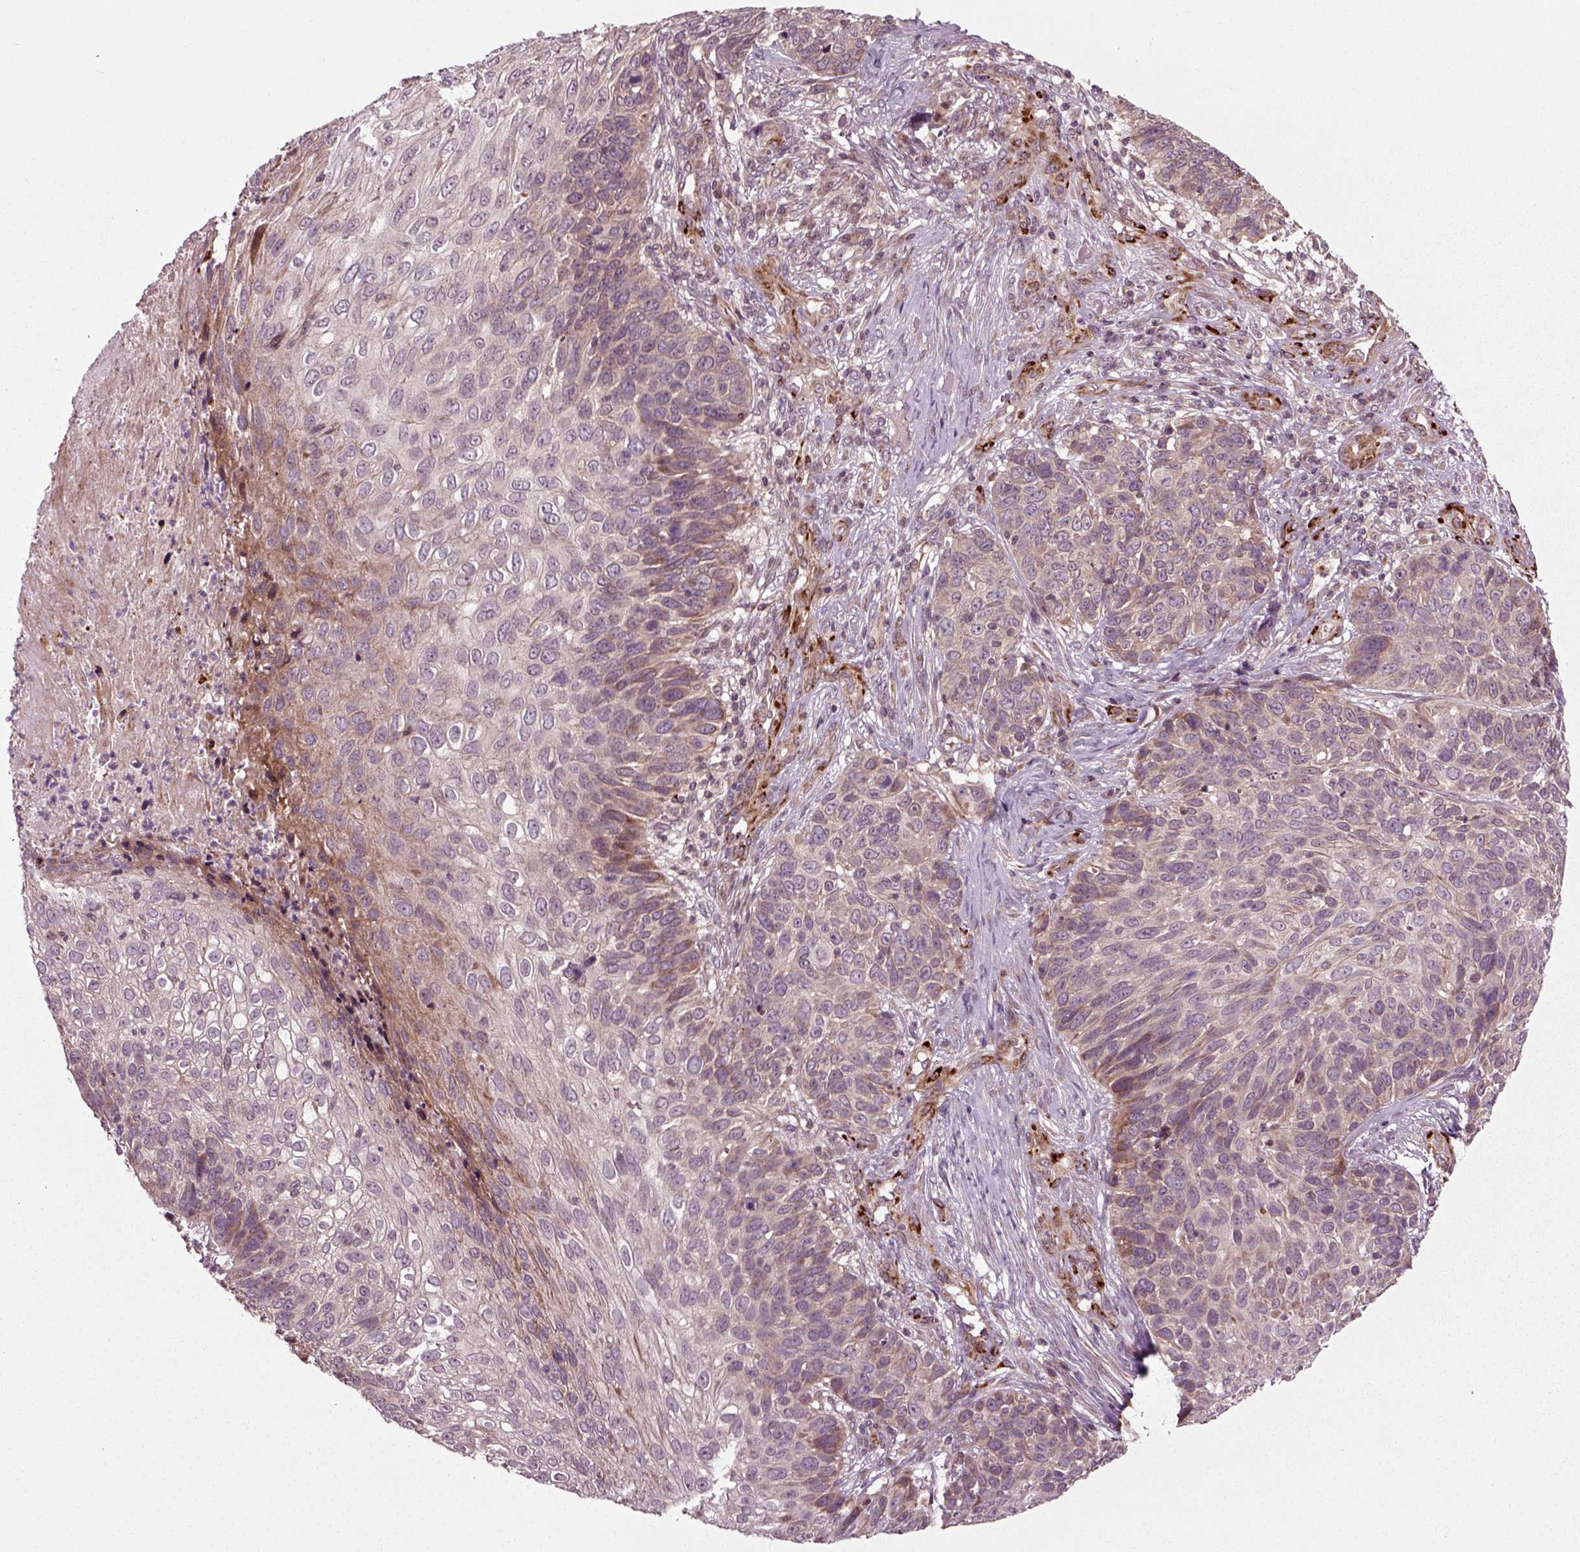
{"staining": {"intensity": "moderate", "quantity": "<25%", "location": "cytoplasmic/membranous"}, "tissue": "skin cancer", "cell_type": "Tumor cells", "image_type": "cancer", "snomed": [{"axis": "morphology", "description": "Squamous cell carcinoma, NOS"}, {"axis": "topography", "description": "Skin"}], "caption": "Immunohistochemical staining of skin squamous cell carcinoma reveals low levels of moderate cytoplasmic/membranous expression in about <25% of tumor cells.", "gene": "PLCD3", "patient": {"sex": "male", "age": 92}}